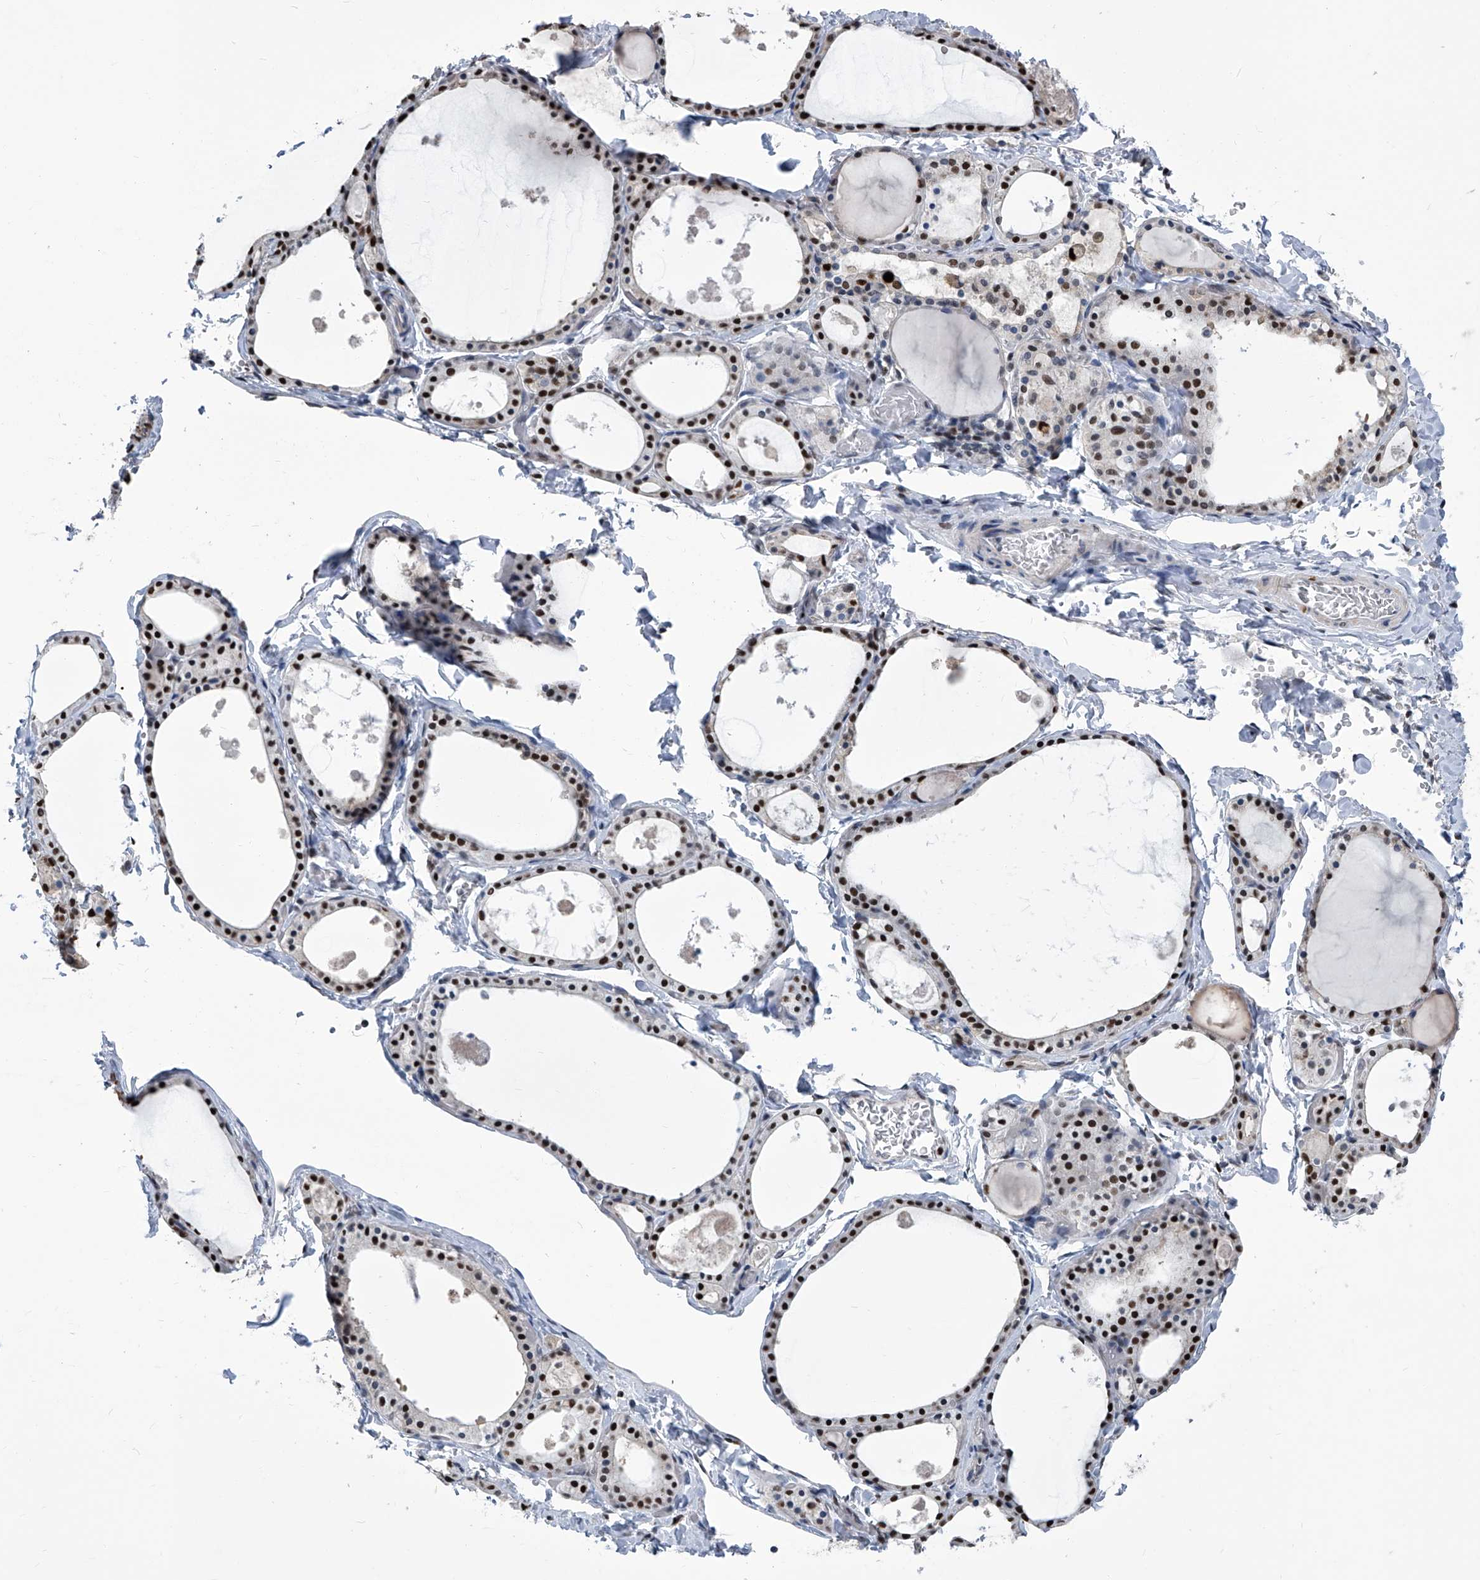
{"staining": {"intensity": "strong", "quantity": ">75%", "location": "nuclear"}, "tissue": "thyroid gland", "cell_type": "Glandular cells", "image_type": "normal", "snomed": [{"axis": "morphology", "description": "Normal tissue, NOS"}, {"axis": "topography", "description": "Thyroid gland"}], "caption": "This histopathology image reveals benign thyroid gland stained with immunohistochemistry to label a protein in brown. The nuclear of glandular cells show strong positivity for the protein. Nuclei are counter-stained blue.", "gene": "PCNA", "patient": {"sex": "male", "age": 56}}